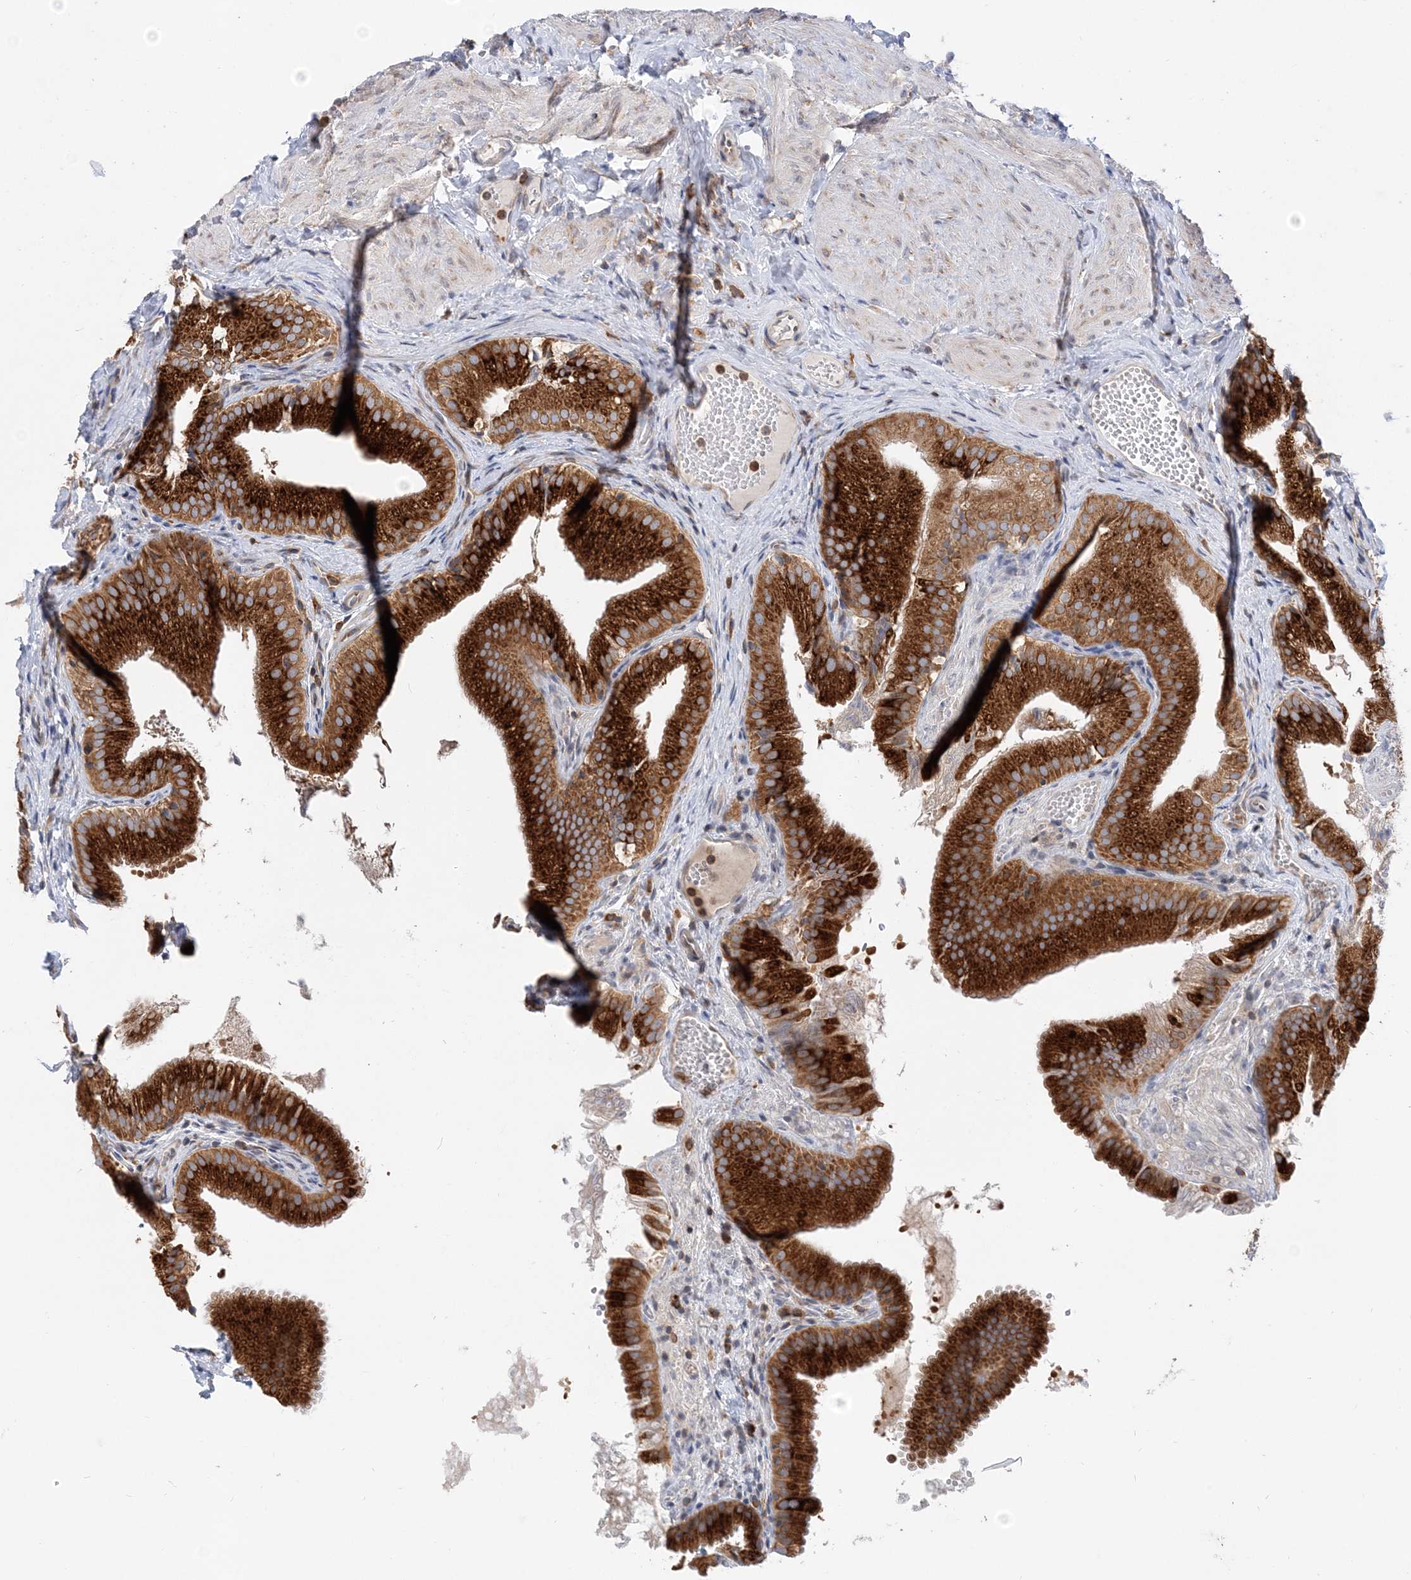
{"staining": {"intensity": "strong", "quantity": ">75%", "location": "cytoplasmic/membranous"}, "tissue": "gallbladder", "cell_type": "Glandular cells", "image_type": "normal", "snomed": [{"axis": "morphology", "description": "Normal tissue, NOS"}, {"axis": "topography", "description": "Gallbladder"}], "caption": "Glandular cells reveal high levels of strong cytoplasmic/membranous positivity in approximately >75% of cells in unremarkable human gallbladder. (Brightfield microscopy of DAB IHC at high magnification).", "gene": "LARP4B", "patient": {"sex": "female", "age": 30}}